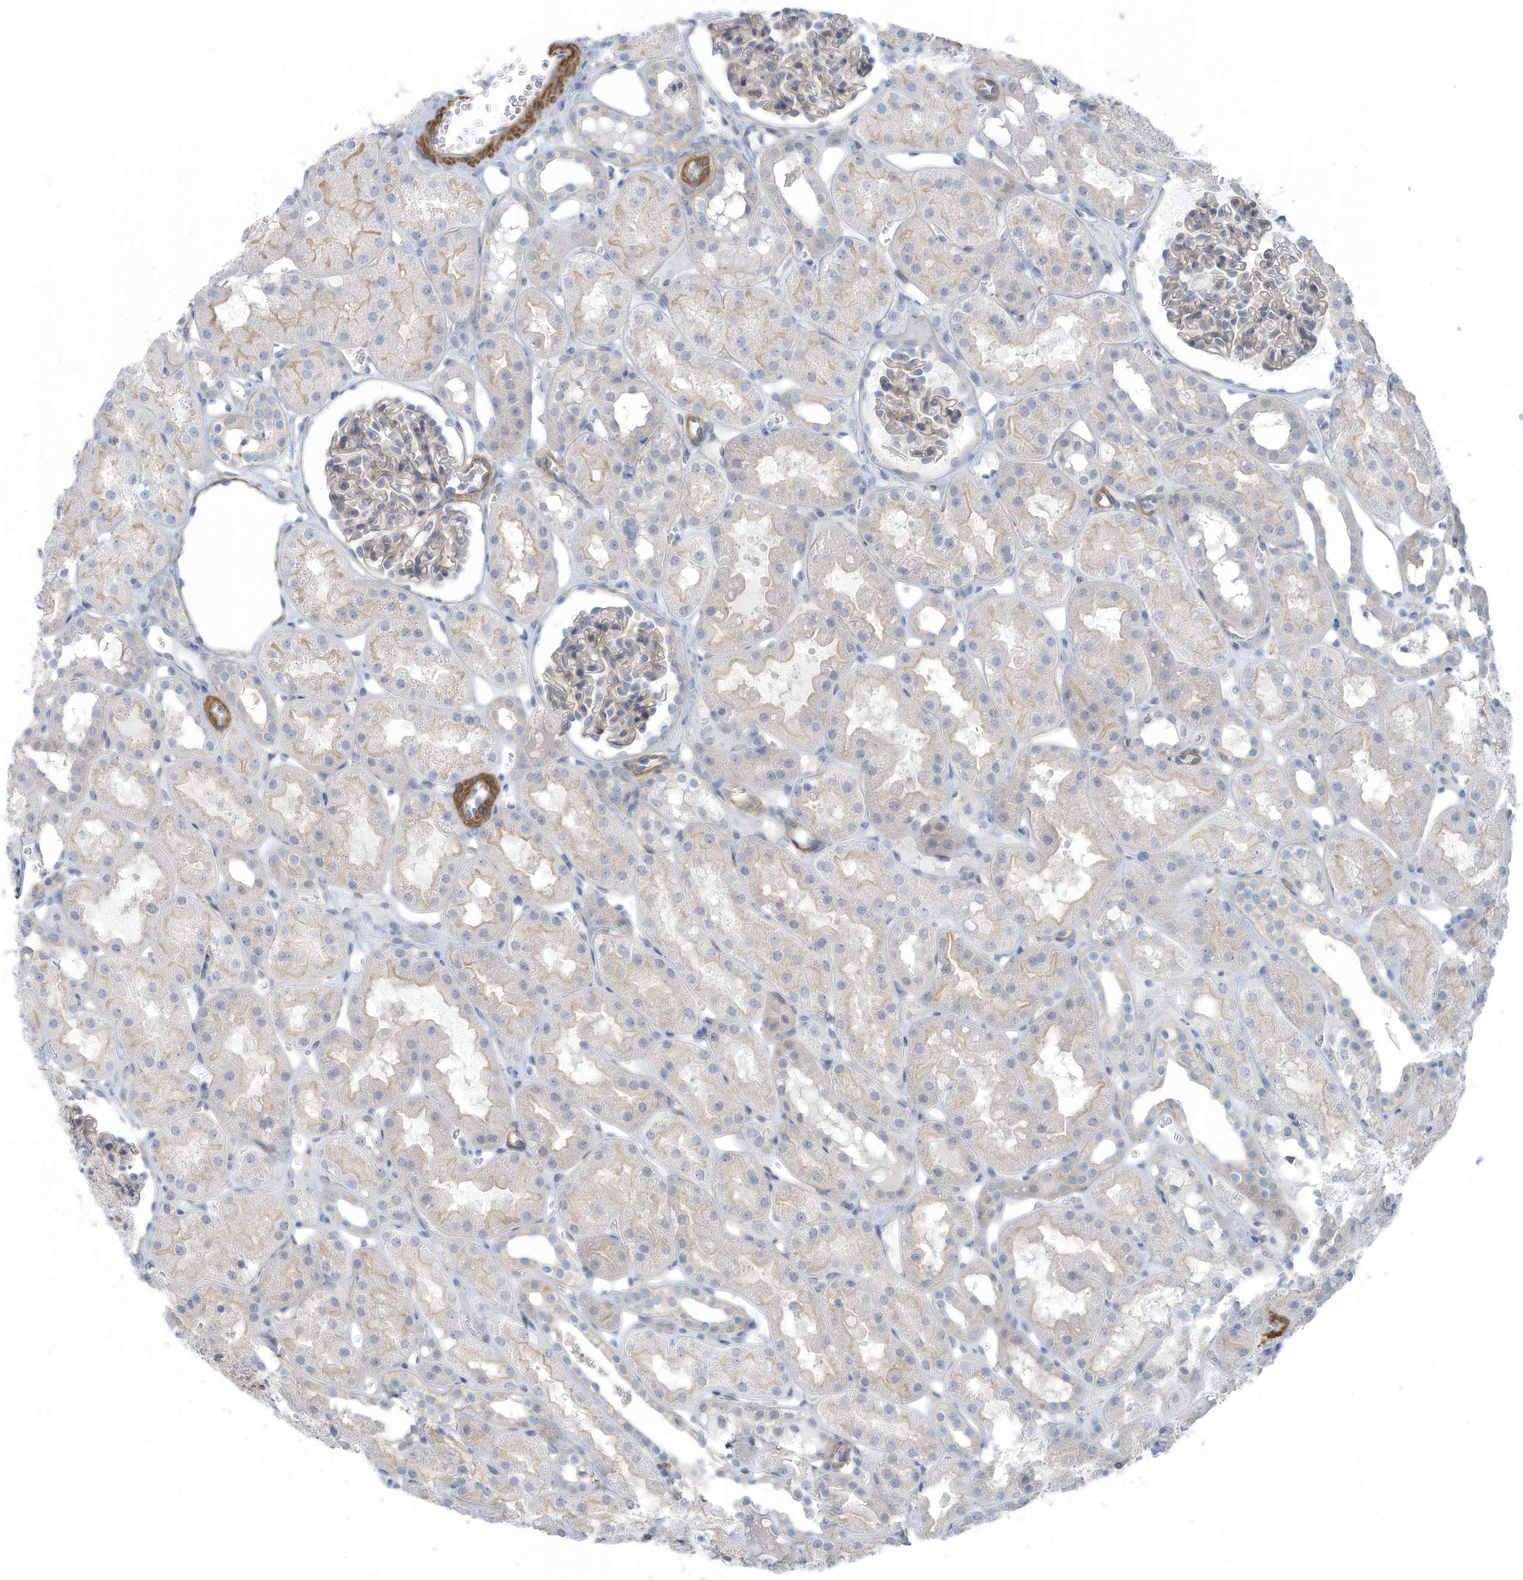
{"staining": {"intensity": "weak", "quantity": "25%-75%", "location": "cytoplasmic/membranous"}, "tissue": "kidney", "cell_type": "Cells in glomeruli", "image_type": "normal", "snomed": [{"axis": "morphology", "description": "Normal tissue, NOS"}, {"axis": "topography", "description": "Kidney"}], "caption": "A high-resolution micrograph shows immunohistochemistry (IHC) staining of normal kidney, which reveals weak cytoplasmic/membranous expression in approximately 25%-75% of cells in glomeruli.", "gene": "ZNF846", "patient": {"sex": "male", "age": 16}}